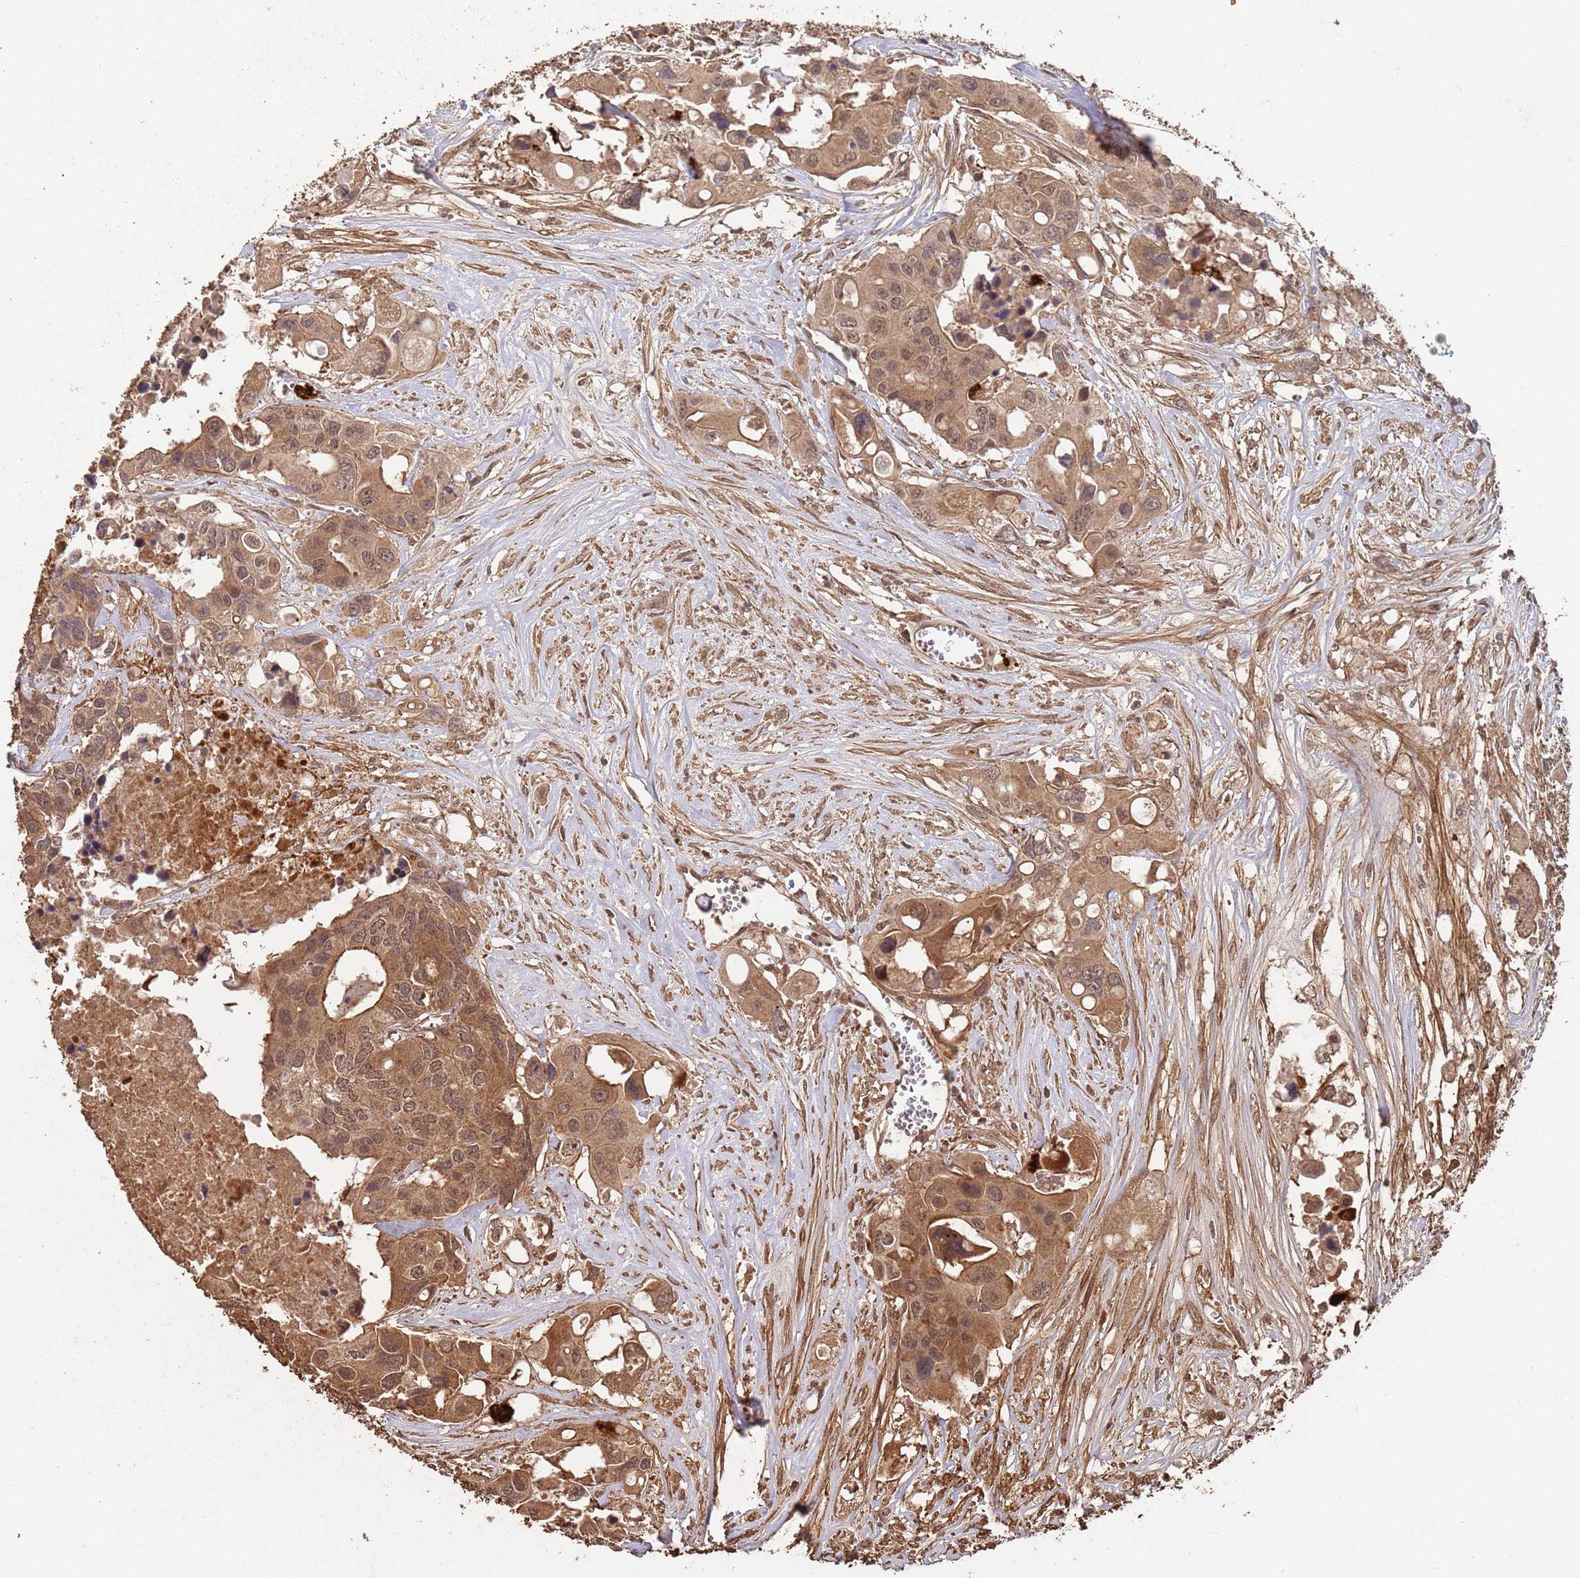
{"staining": {"intensity": "moderate", "quantity": ">75%", "location": "cytoplasmic/membranous,nuclear"}, "tissue": "colorectal cancer", "cell_type": "Tumor cells", "image_type": "cancer", "snomed": [{"axis": "morphology", "description": "Adenocarcinoma, NOS"}, {"axis": "topography", "description": "Colon"}], "caption": "The photomicrograph reveals immunohistochemical staining of adenocarcinoma (colorectal). There is moderate cytoplasmic/membranous and nuclear positivity is appreciated in about >75% of tumor cells.", "gene": "FRAT1", "patient": {"sex": "male", "age": 77}}